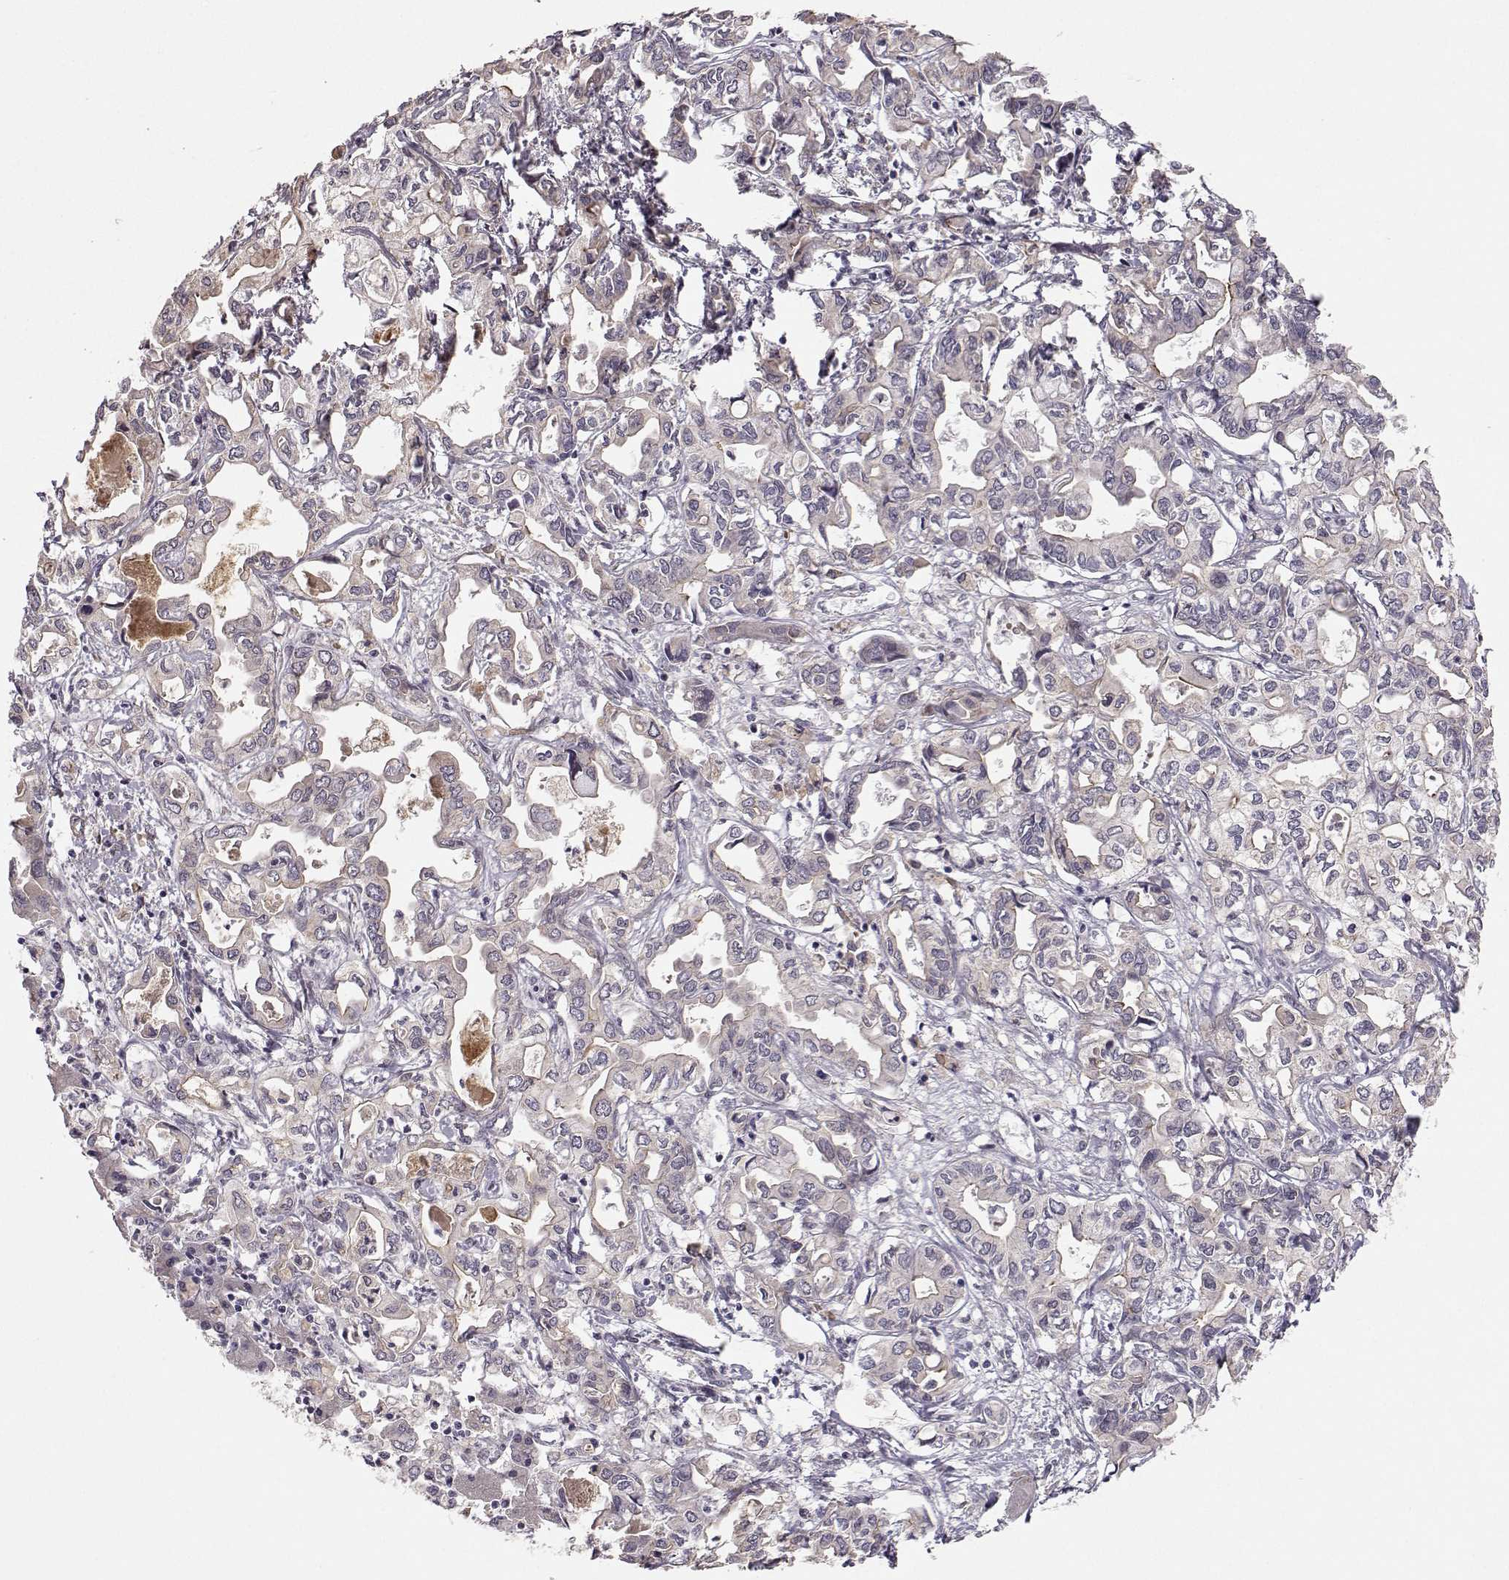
{"staining": {"intensity": "moderate", "quantity": "<25%", "location": "cytoplasmic/membranous"}, "tissue": "liver cancer", "cell_type": "Tumor cells", "image_type": "cancer", "snomed": [{"axis": "morphology", "description": "Cholangiocarcinoma"}, {"axis": "topography", "description": "Liver"}], "caption": "Immunohistochemical staining of liver cholangiocarcinoma demonstrates low levels of moderate cytoplasmic/membranous staining in about <25% of tumor cells.", "gene": "PLEKHG3", "patient": {"sex": "female", "age": 64}}